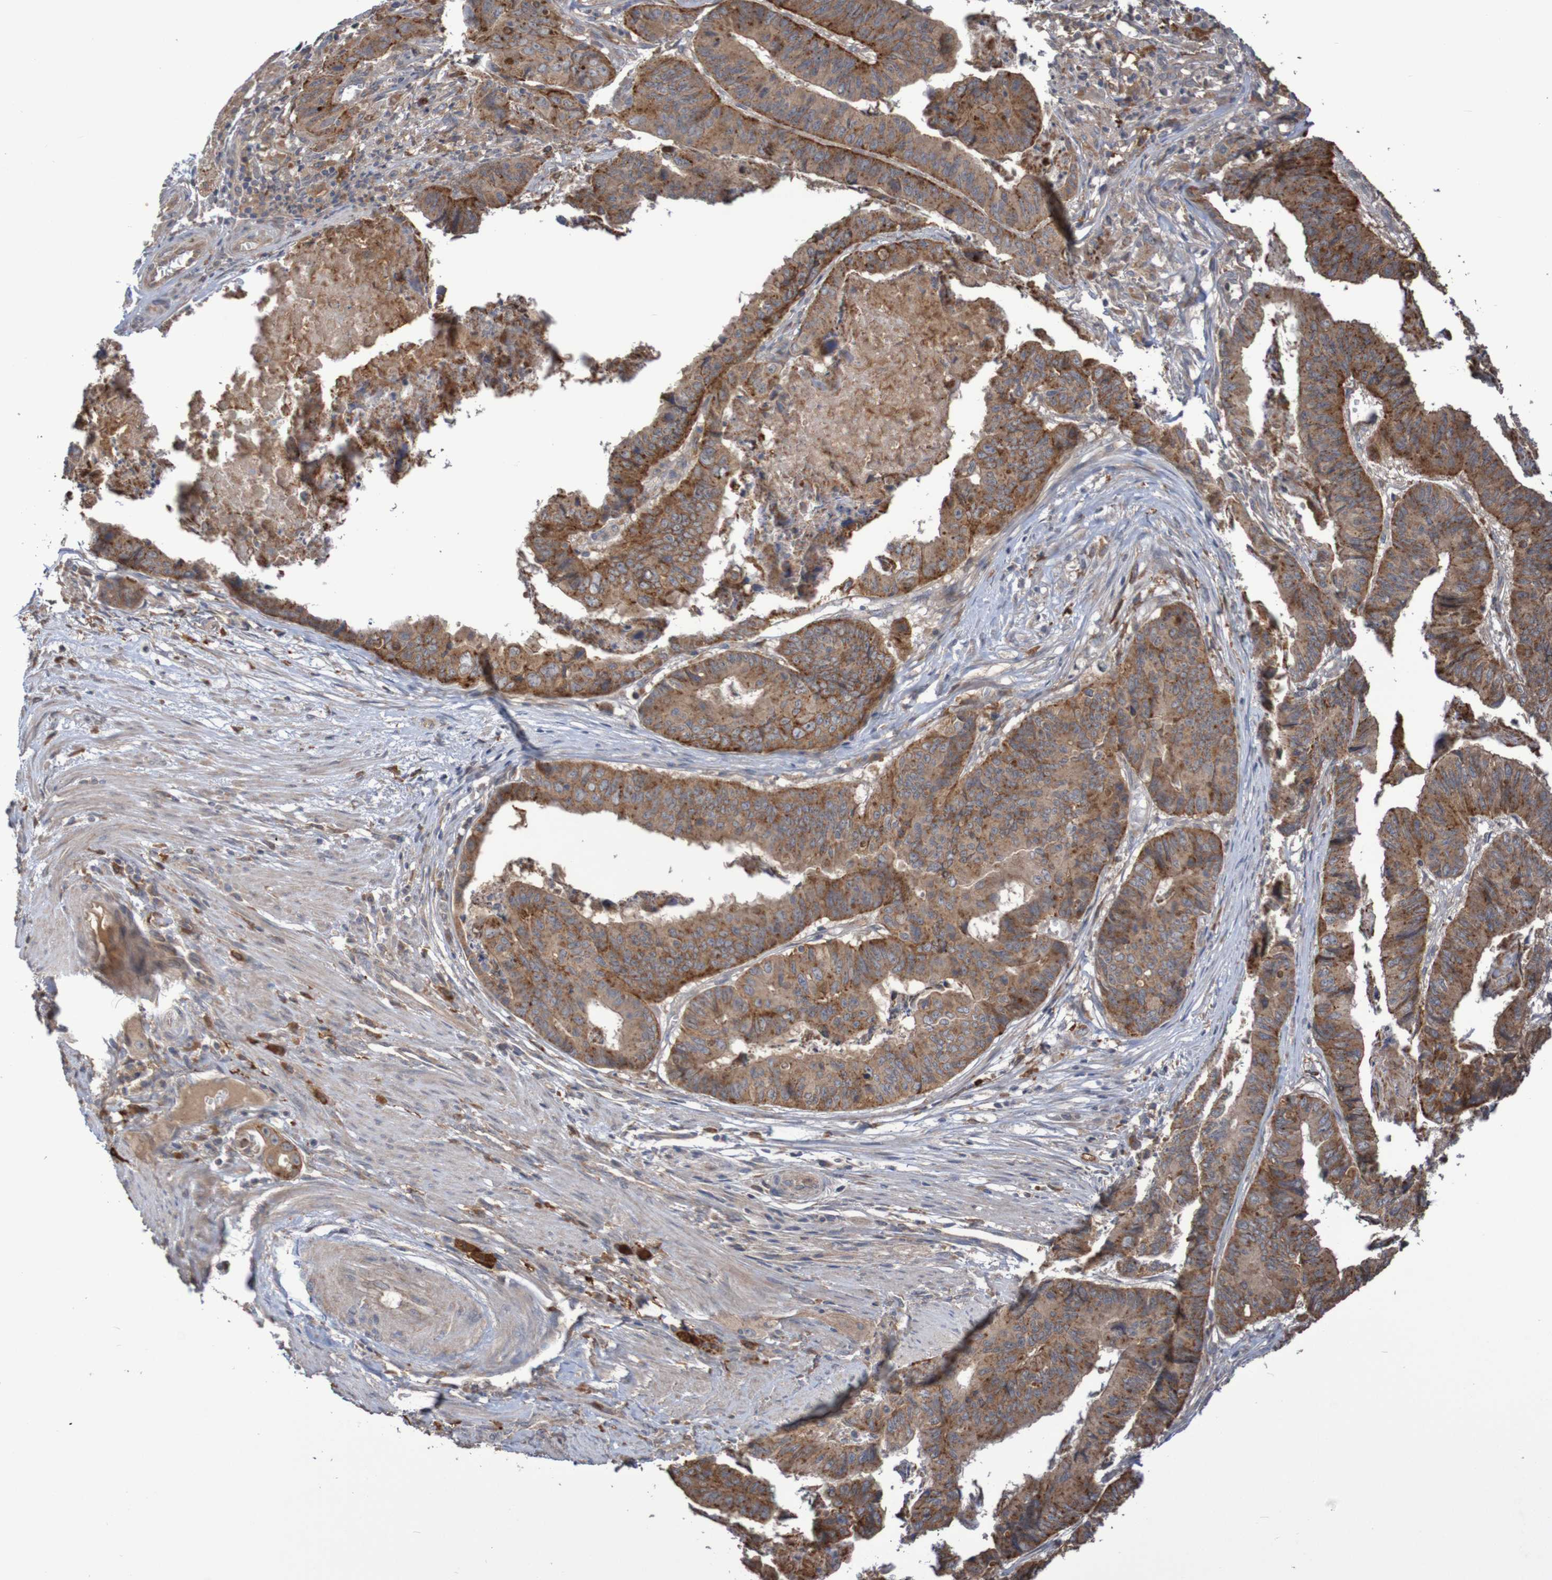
{"staining": {"intensity": "moderate", "quantity": ">75%", "location": "cytoplasmic/membranous"}, "tissue": "stomach cancer", "cell_type": "Tumor cells", "image_type": "cancer", "snomed": [{"axis": "morphology", "description": "Adenocarcinoma, NOS"}, {"axis": "topography", "description": "Stomach, lower"}], "caption": "This is a photomicrograph of immunohistochemistry (IHC) staining of stomach cancer (adenocarcinoma), which shows moderate staining in the cytoplasmic/membranous of tumor cells.", "gene": "PHYH", "patient": {"sex": "male", "age": 77}}